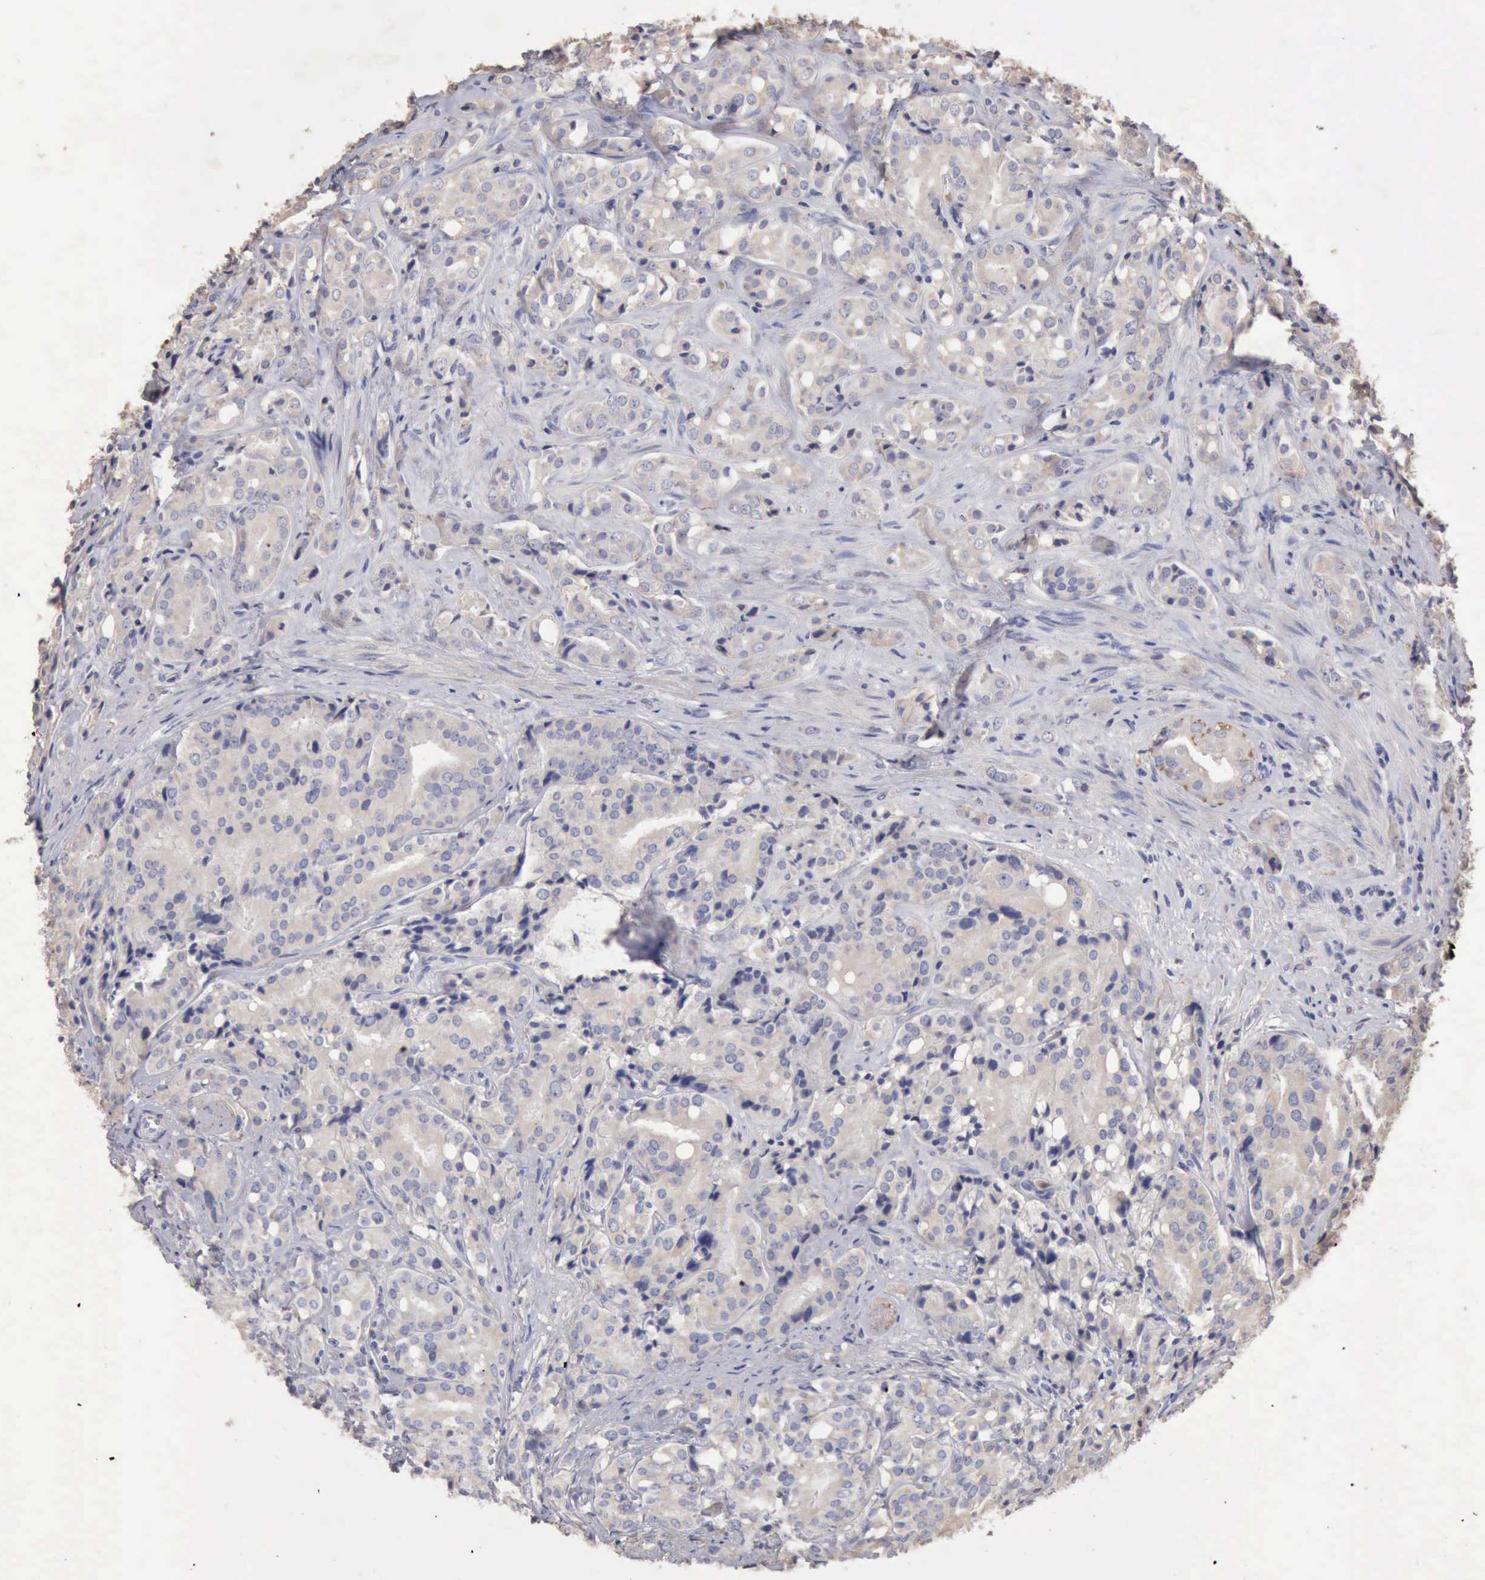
{"staining": {"intensity": "negative", "quantity": "none", "location": "none"}, "tissue": "prostate cancer", "cell_type": "Tumor cells", "image_type": "cancer", "snomed": [{"axis": "morphology", "description": "Adenocarcinoma, High grade"}, {"axis": "topography", "description": "Prostate"}], "caption": "DAB (3,3'-diaminobenzidine) immunohistochemical staining of prostate cancer (adenocarcinoma (high-grade)) shows no significant expression in tumor cells. (Stains: DAB immunohistochemistry (IHC) with hematoxylin counter stain, Microscopy: brightfield microscopy at high magnification).", "gene": "KRT6B", "patient": {"sex": "male", "age": 68}}